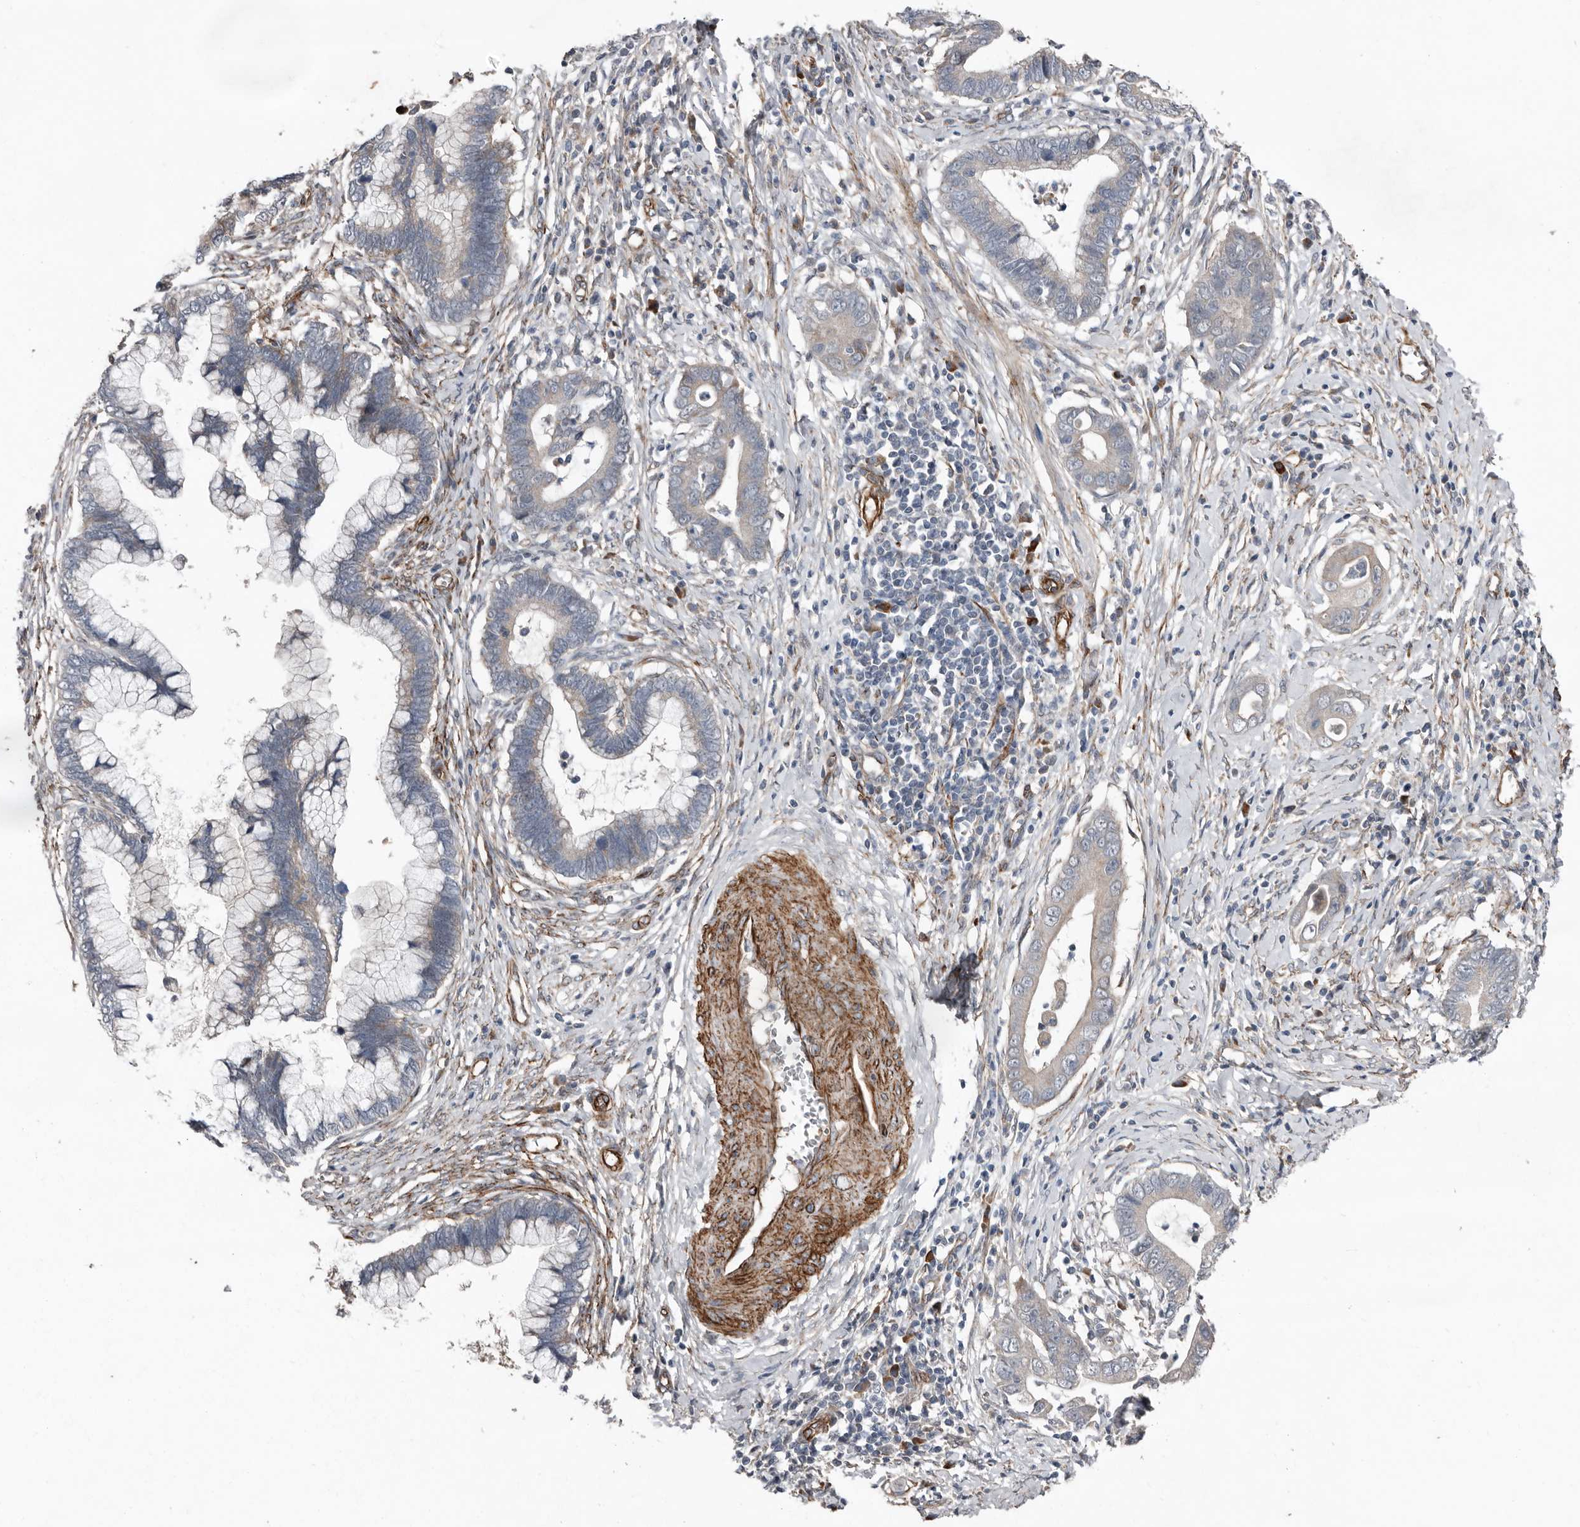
{"staining": {"intensity": "weak", "quantity": "<25%", "location": "cytoplasmic/membranous"}, "tissue": "cervical cancer", "cell_type": "Tumor cells", "image_type": "cancer", "snomed": [{"axis": "morphology", "description": "Adenocarcinoma, NOS"}, {"axis": "topography", "description": "Cervix"}], "caption": "IHC of human cervical cancer (adenocarcinoma) demonstrates no positivity in tumor cells. Nuclei are stained in blue.", "gene": "RANBP17", "patient": {"sex": "female", "age": 44}}